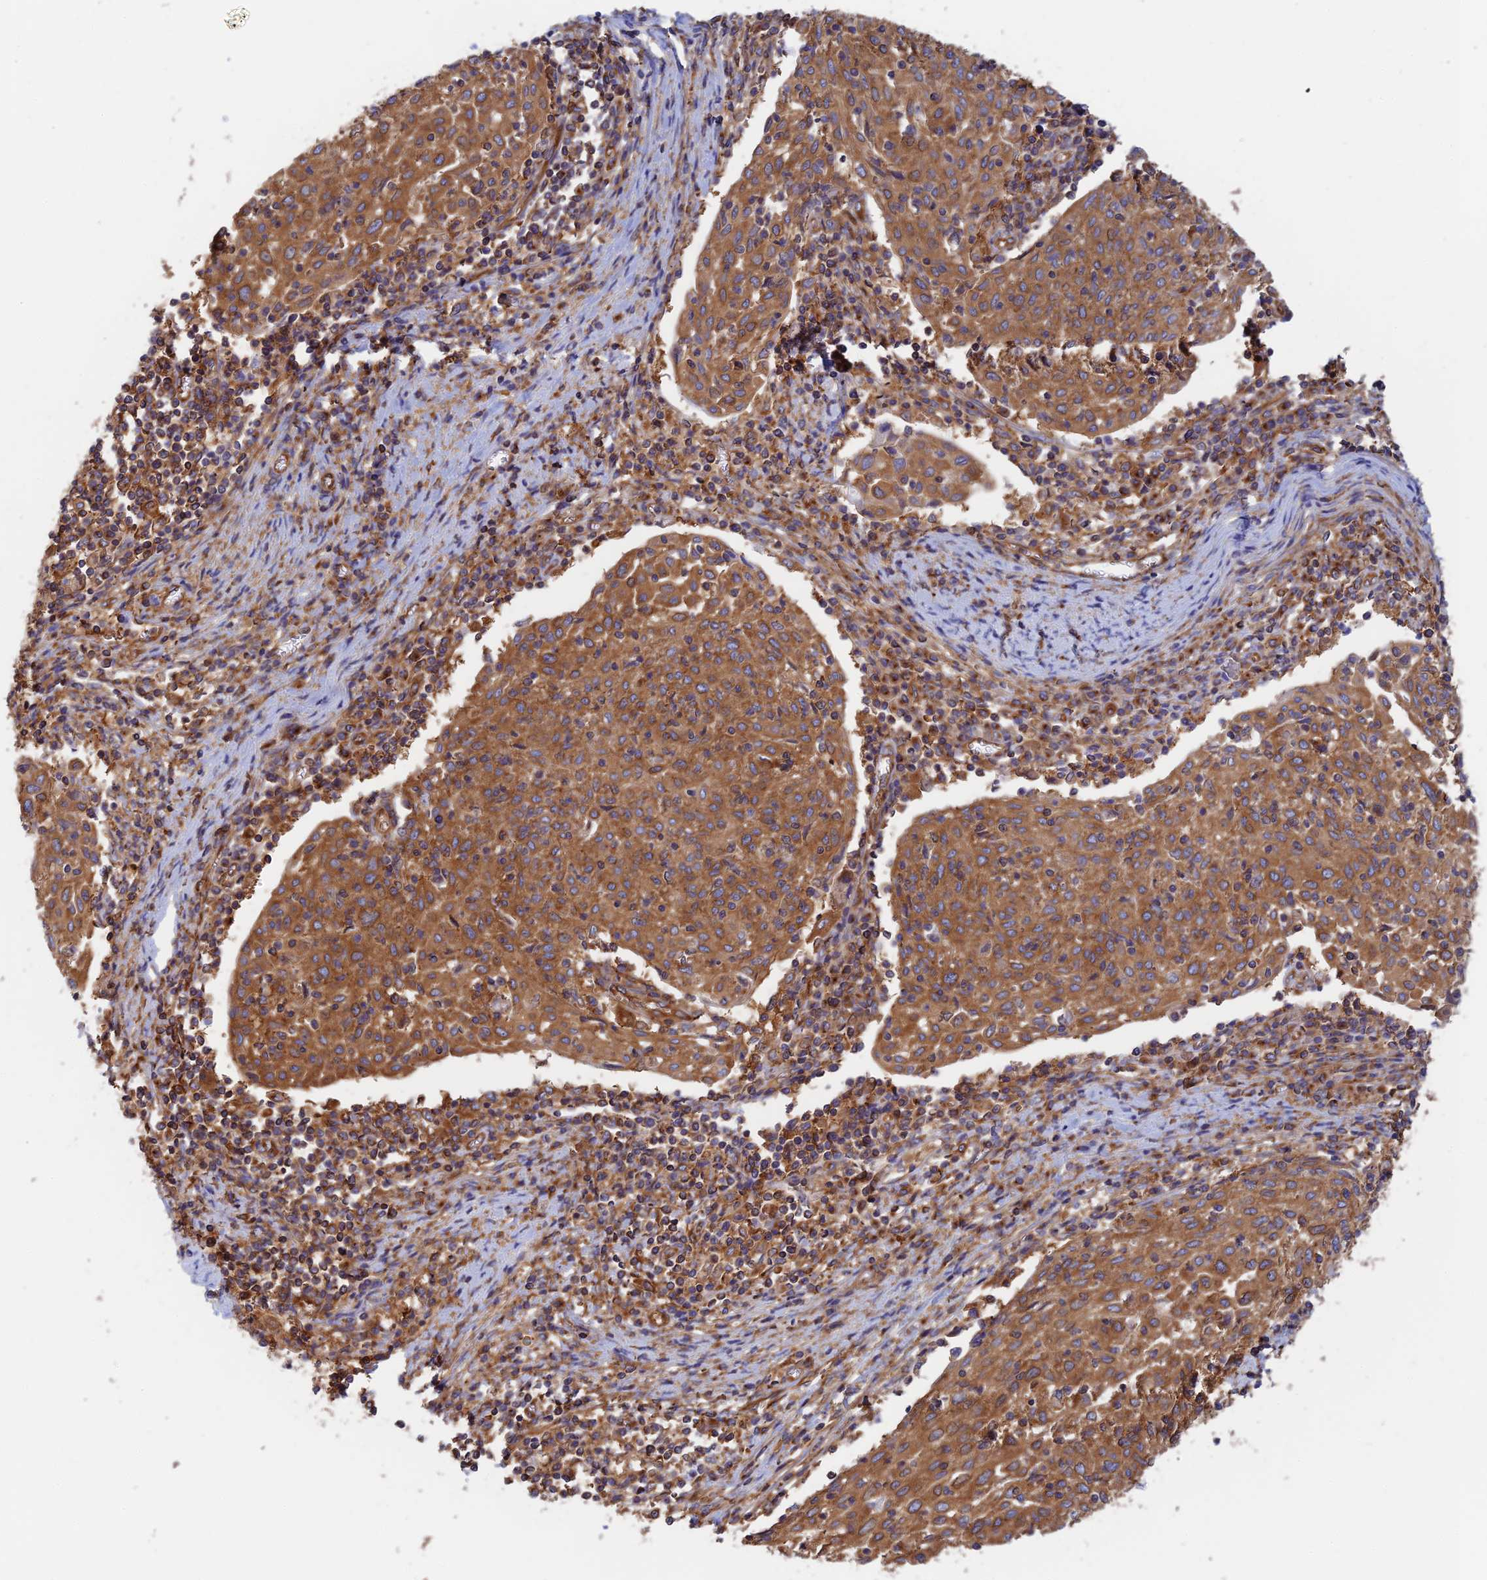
{"staining": {"intensity": "strong", "quantity": ">75%", "location": "cytoplasmic/membranous"}, "tissue": "cervical cancer", "cell_type": "Tumor cells", "image_type": "cancer", "snomed": [{"axis": "morphology", "description": "Squamous cell carcinoma, NOS"}, {"axis": "topography", "description": "Cervix"}], "caption": "Cervical cancer stained with a brown dye exhibits strong cytoplasmic/membranous positive positivity in approximately >75% of tumor cells.", "gene": "DCTN2", "patient": {"sex": "female", "age": 52}}